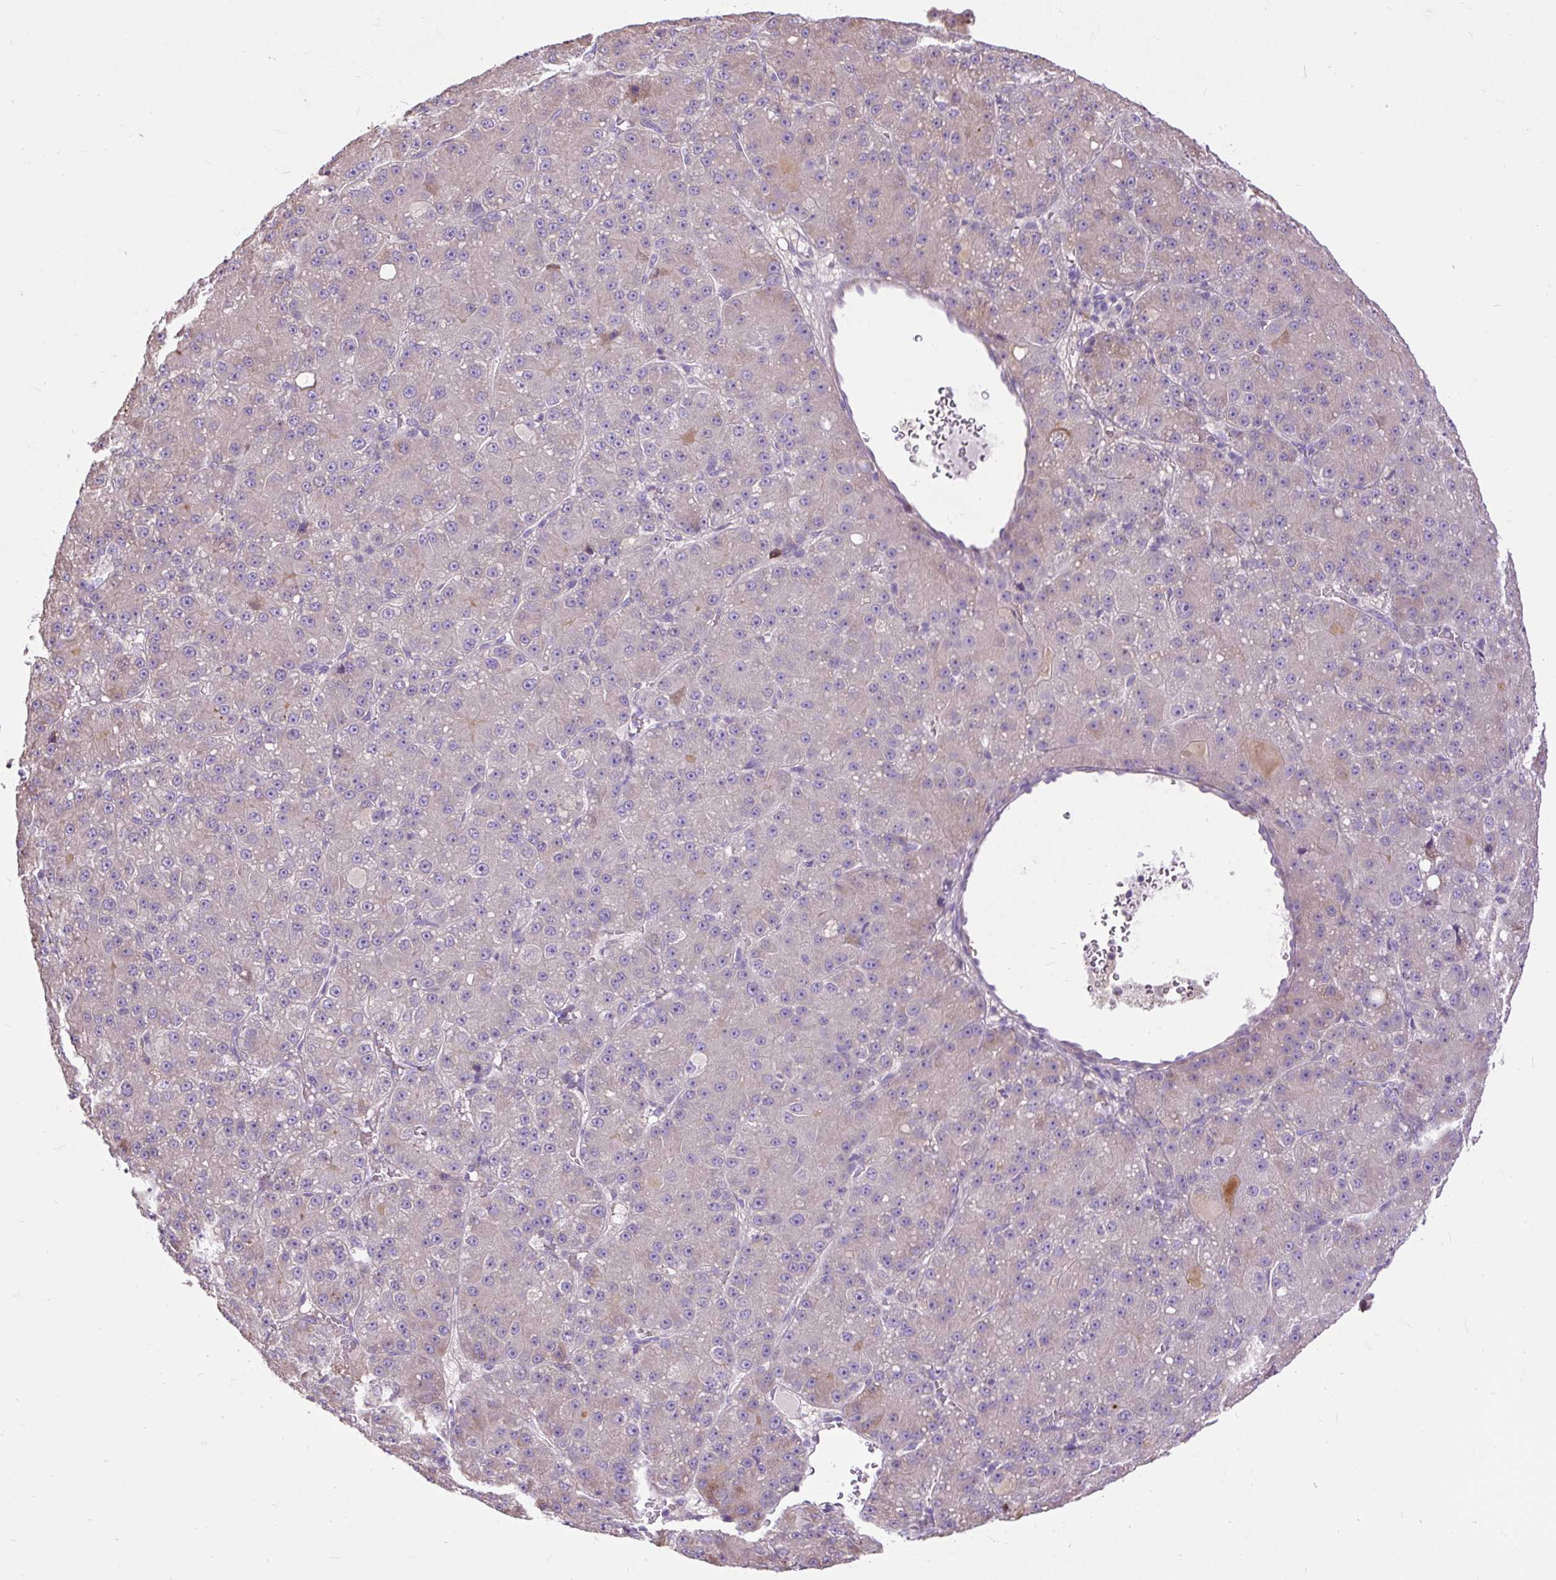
{"staining": {"intensity": "negative", "quantity": "none", "location": "none"}, "tissue": "liver cancer", "cell_type": "Tumor cells", "image_type": "cancer", "snomed": [{"axis": "morphology", "description": "Carcinoma, Hepatocellular, NOS"}, {"axis": "topography", "description": "Liver"}], "caption": "The micrograph displays no staining of tumor cells in liver cancer.", "gene": "CFAP47", "patient": {"sex": "male", "age": 67}}